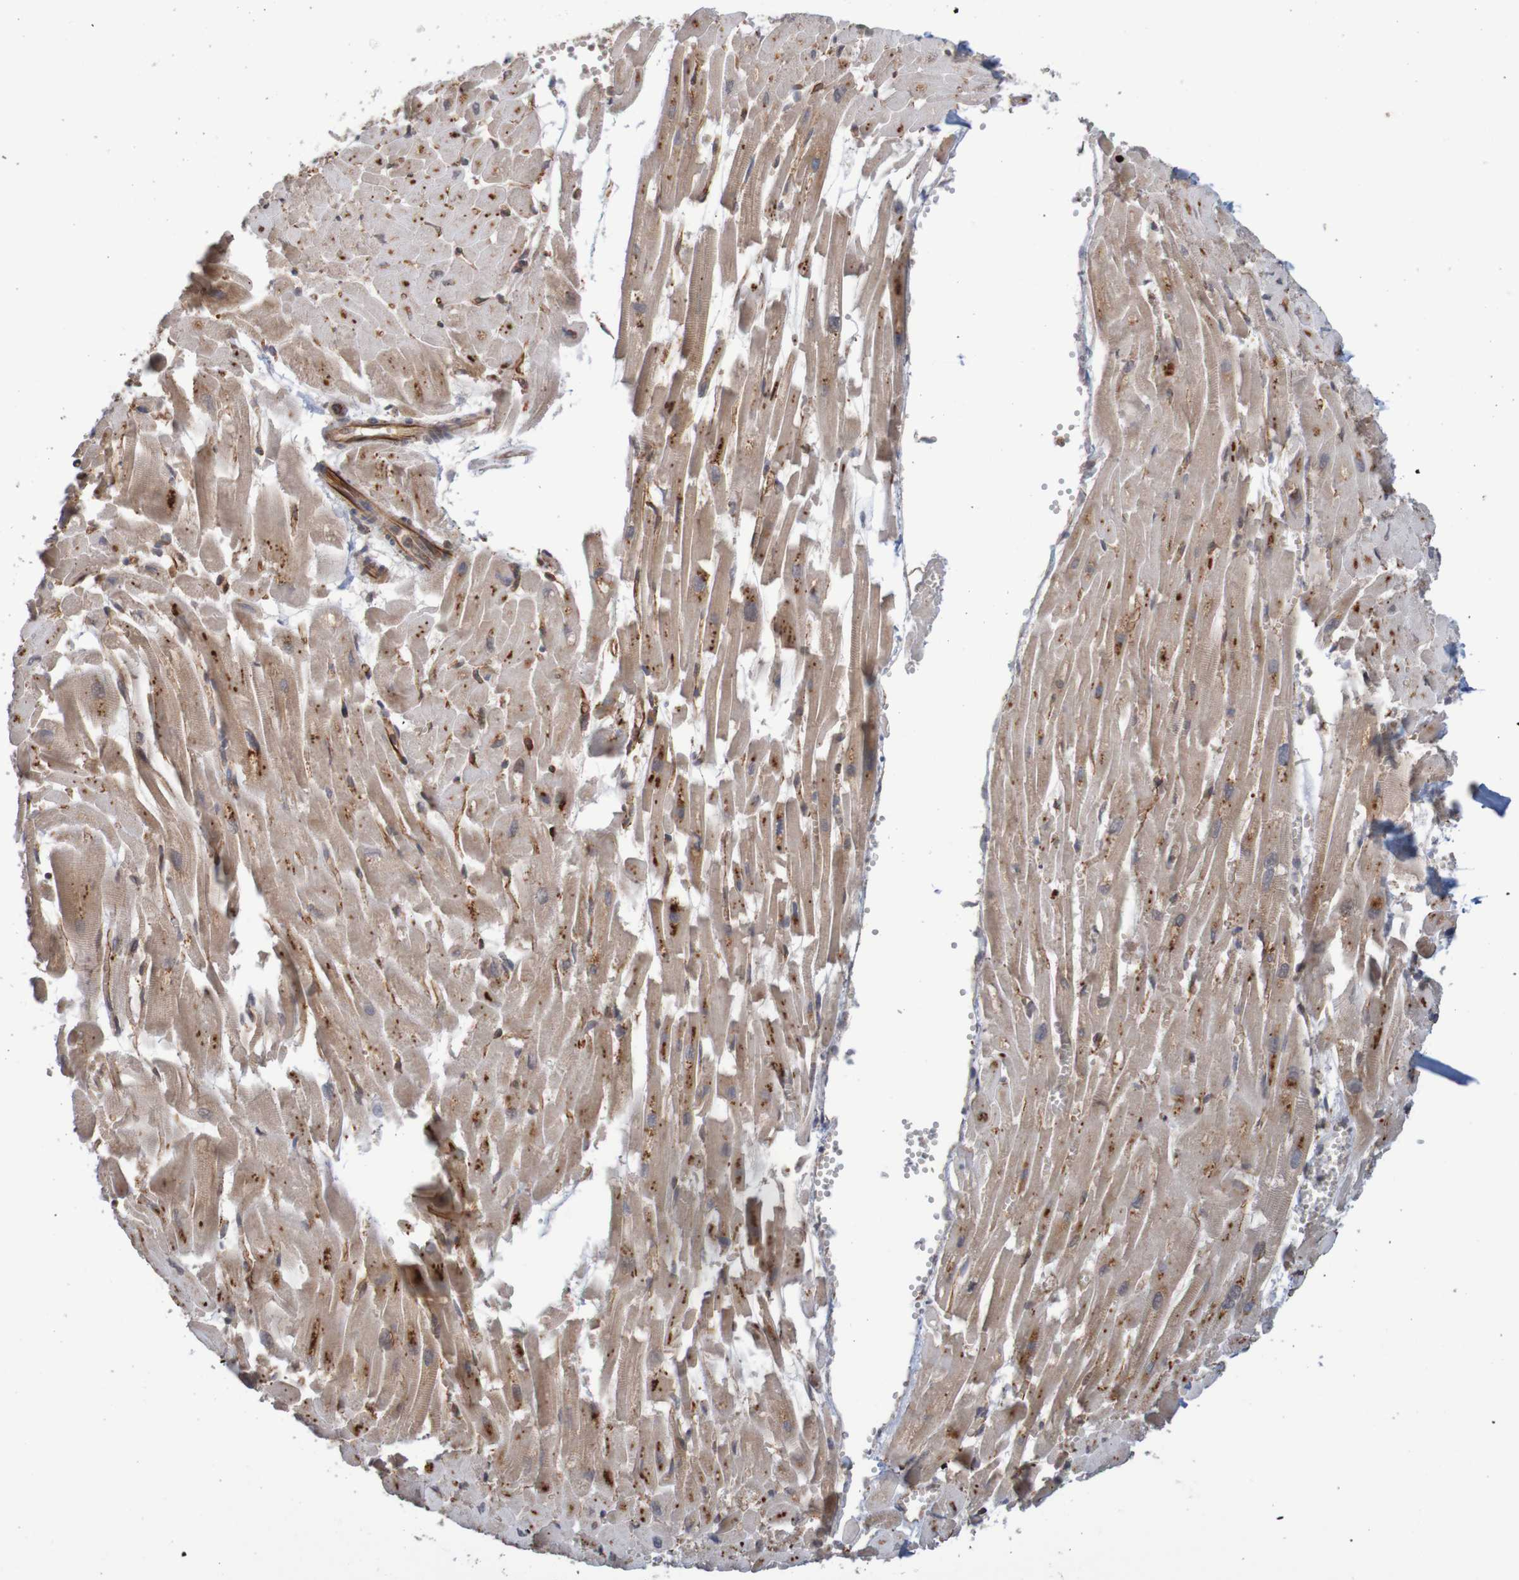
{"staining": {"intensity": "moderate", "quantity": ">75%", "location": "cytoplasmic/membranous"}, "tissue": "heart muscle", "cell_type": "Cardiomyocytes", "image_type": "normal", "snomed": [{"axis": "morphology", "description": "Normal tissue, NOS"}, {"axis": "topography", "description": "Heart"}], "caption": "The immunohistochemical stain highlights moderate cytoplasmic/membranous staining in cardiomyocytes of unremarkable heart muscle.", "gene": "MRPL52", "patient": {"sex": "female", "age": 19}}